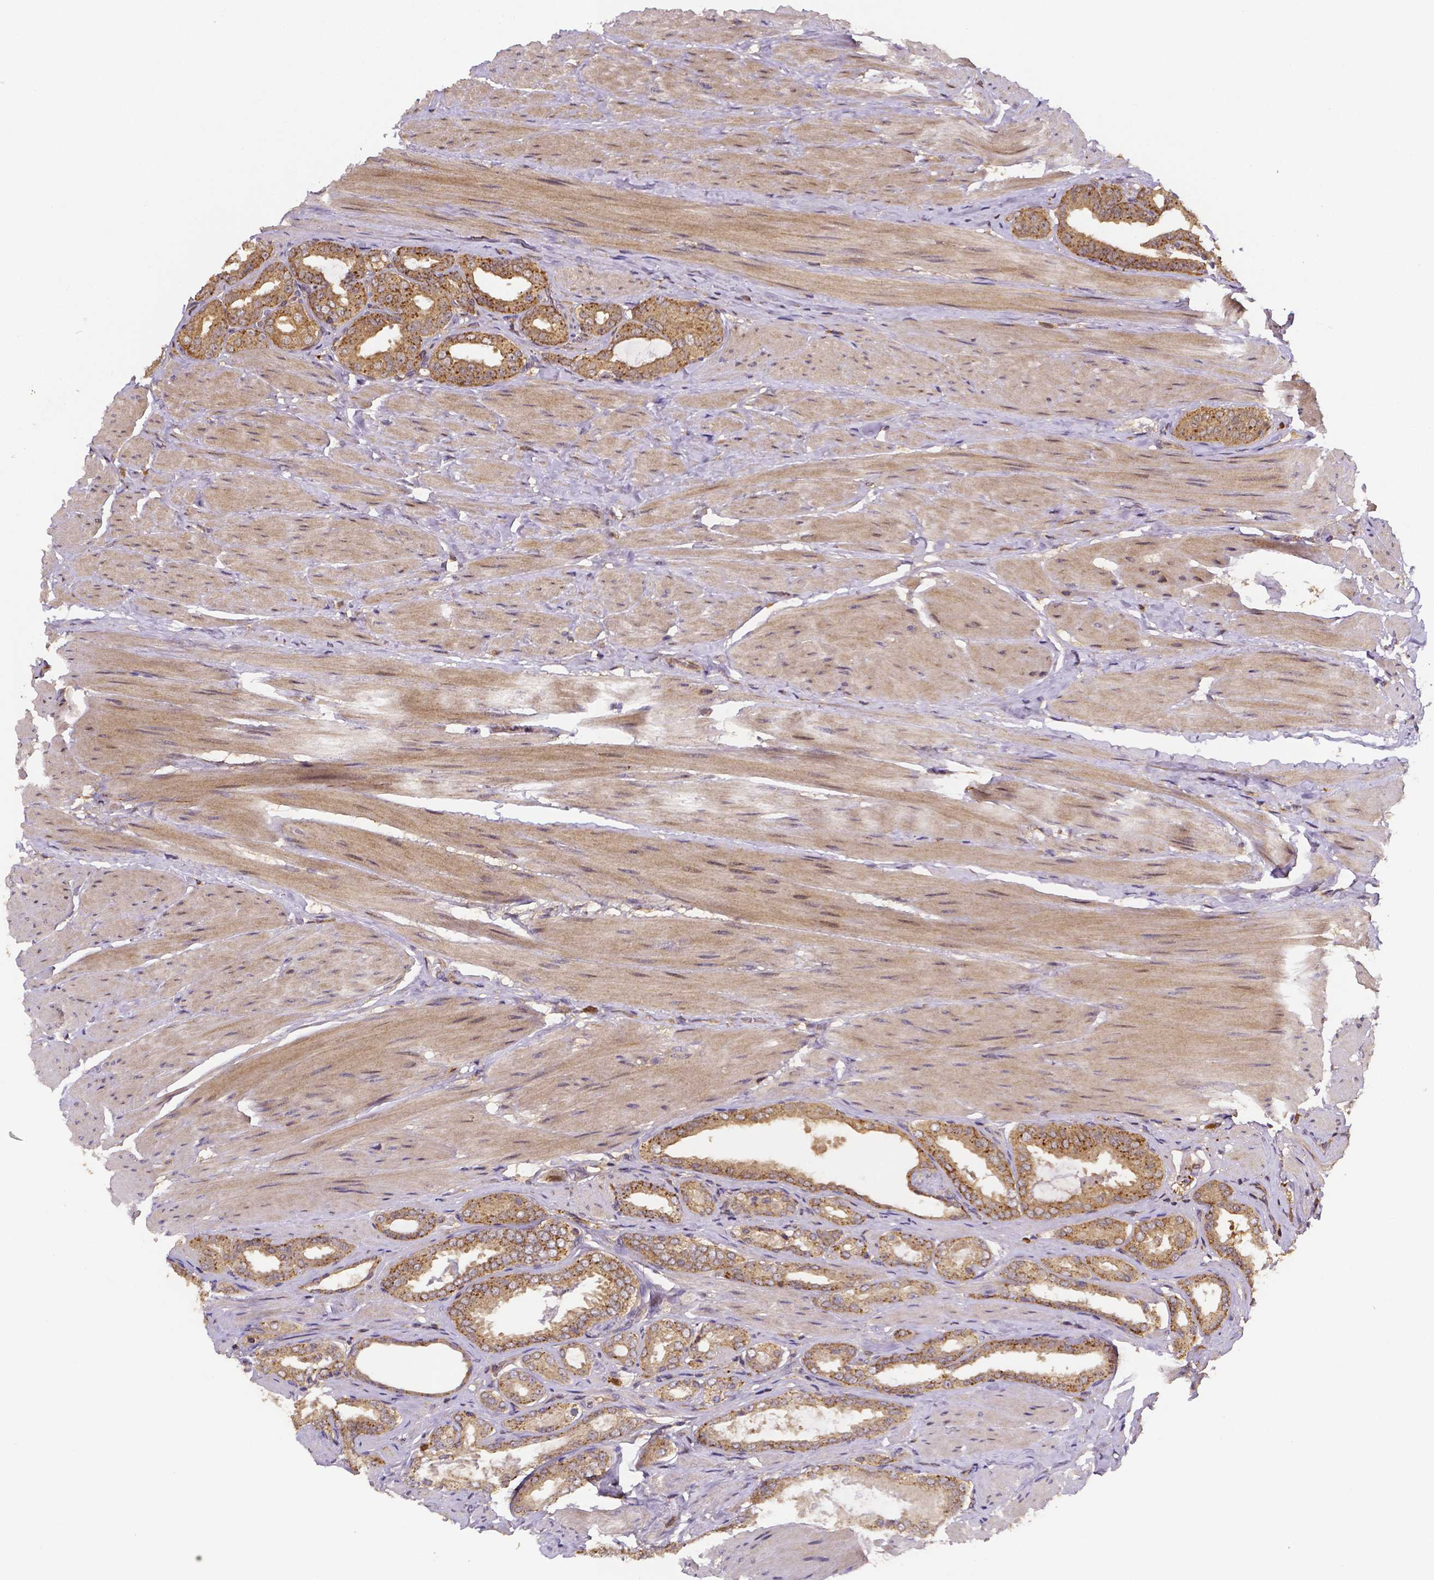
{"staining": {"intensity": "moderate", "quantity": ">75%", "location": "cytoplasmic/membranous"}, "tissue": "prostate cancer", "cell_type": "Tumor cells", "image_type": "cancer", "snomed": [{"axis": "morphology", "description": "Adenocarcinoma, High grade"}, {"axis": "topography", "description": "Prostate"}], "caption": "Brown immunohistochemical staining in human prostate high-grade adenocarcinoma reveals moderate cytoplasmic/membranous staining in about >75% of tumor cells. (DAB (3,3'-diaminobenzidine) = brown stain, brightfield microscopy at high magnification).", "gene": "RNF123", "patient": {"sex": "male", "age": 63}}